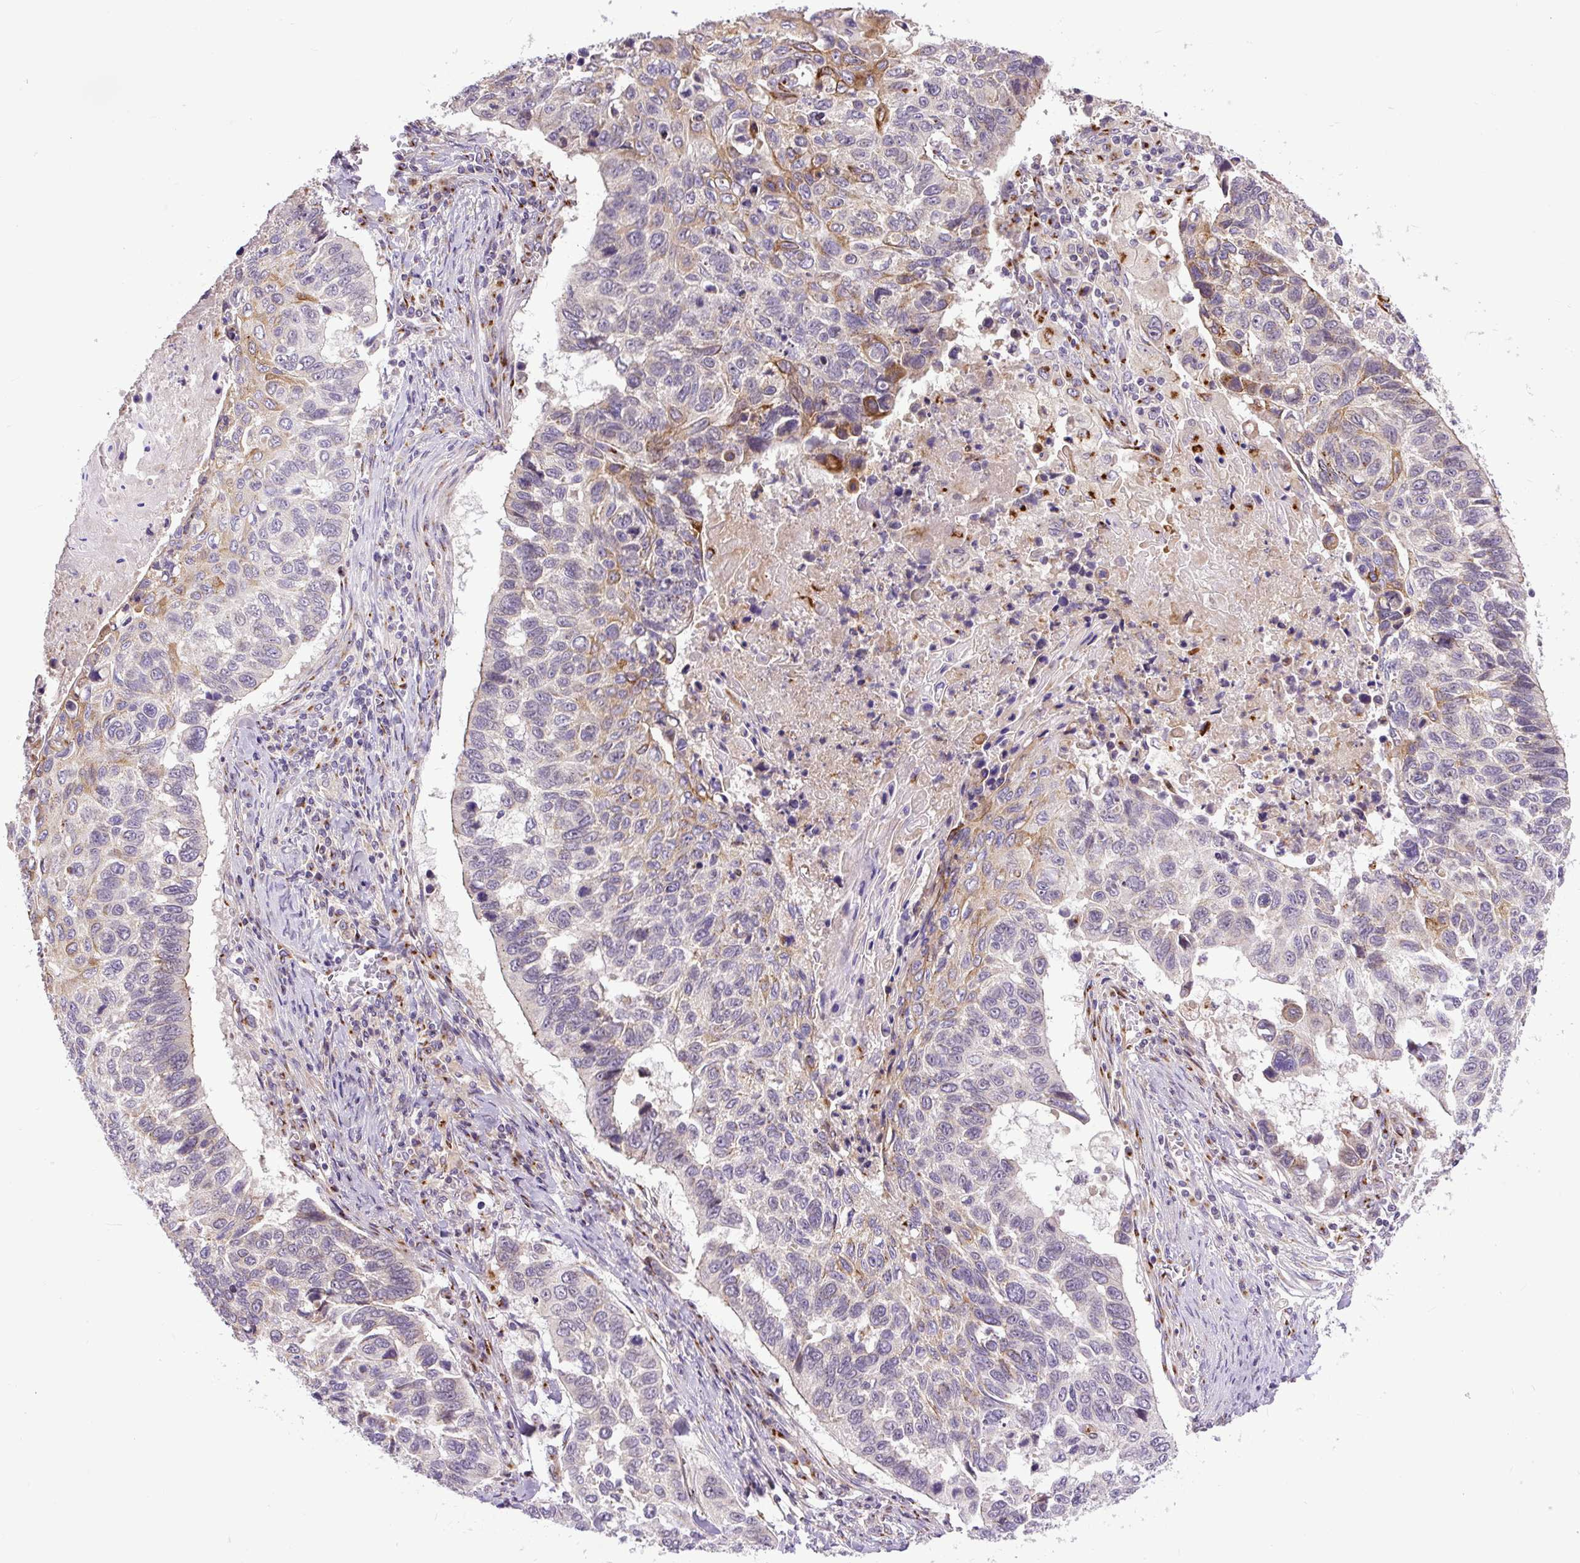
{"staining": {"intensity": "strong", "quantity": "<25%", "location": "cytoplasmic/membranous"}, "tissue": "lung cancer", "cell_type": "Tumor cells", "image_type": "cancer", "snomed": [{"axis": "morphology", "description": "Squamous cell carcinoma, NOS"}, {"axis": "topography", "description": "Lung"}], "caption": "The image exhibits immunohistochemical staining of lung cancer. There is strong cytoplasmic/membranous expression is present in approximately <25% of tumor cells.", "gene": "MSMP", "patient": {"sex": "male", "age": 62}}